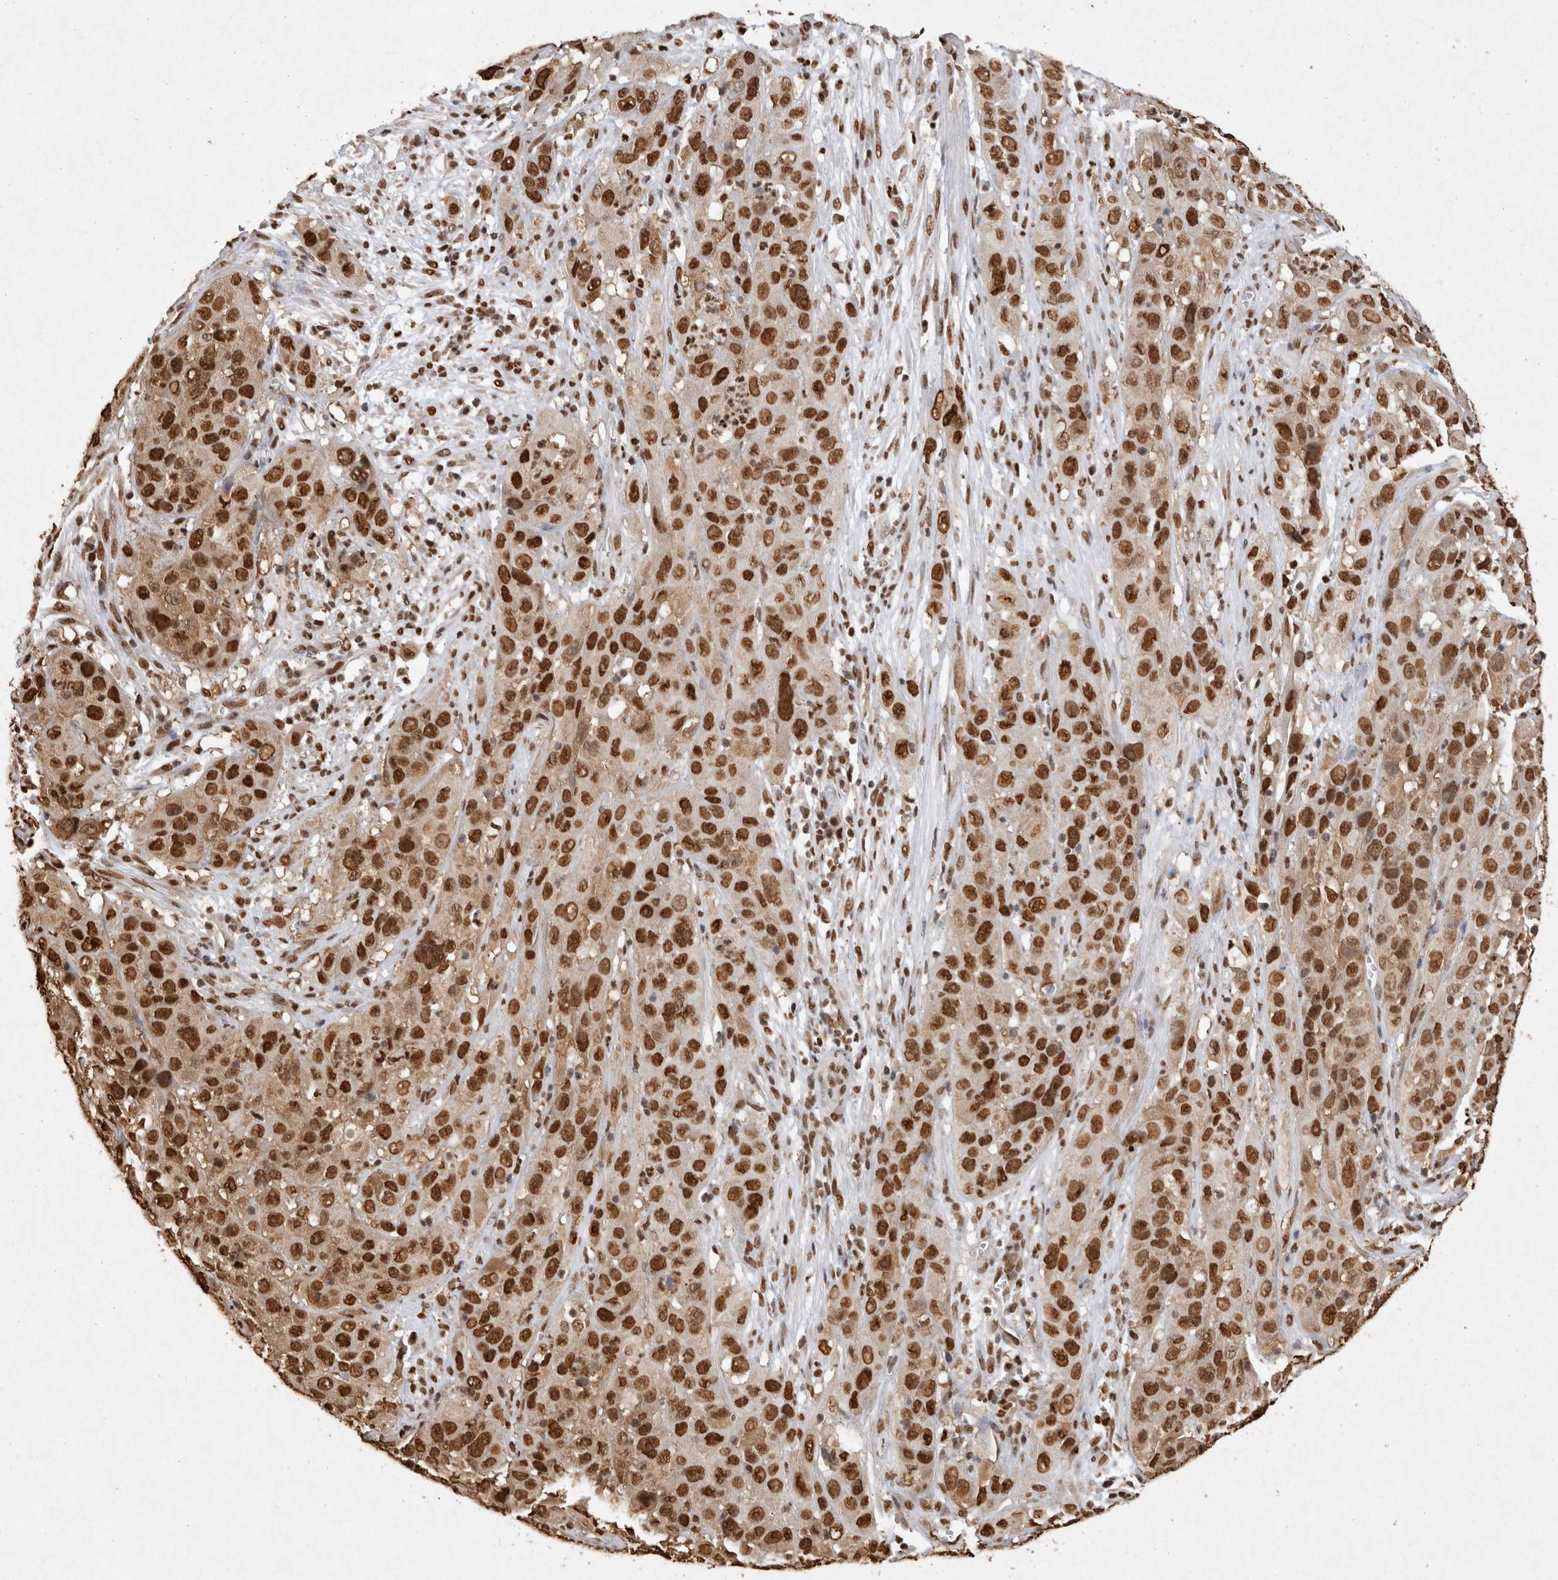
{"staining": {"intensity": "strong", "quantity": ">75%", "location": "nuclear"}, "tissue": "cervical cancer", "cell_type": "Tumor cells", "image_type": "cancer", "snomed": [{"axis": "morphology", "description": "Squamous cell carcinoma, NOS"}, {"axis": "topography", "description": "Cervix"}], "caption": "DAB immunohistochemical staining of human cervical squamous cell carcinoma exhibits strong nuclear protein expression in about >75% of tumor cells.", "gene": "HDGF", "patient": {"sex": "female", "age": 32}}